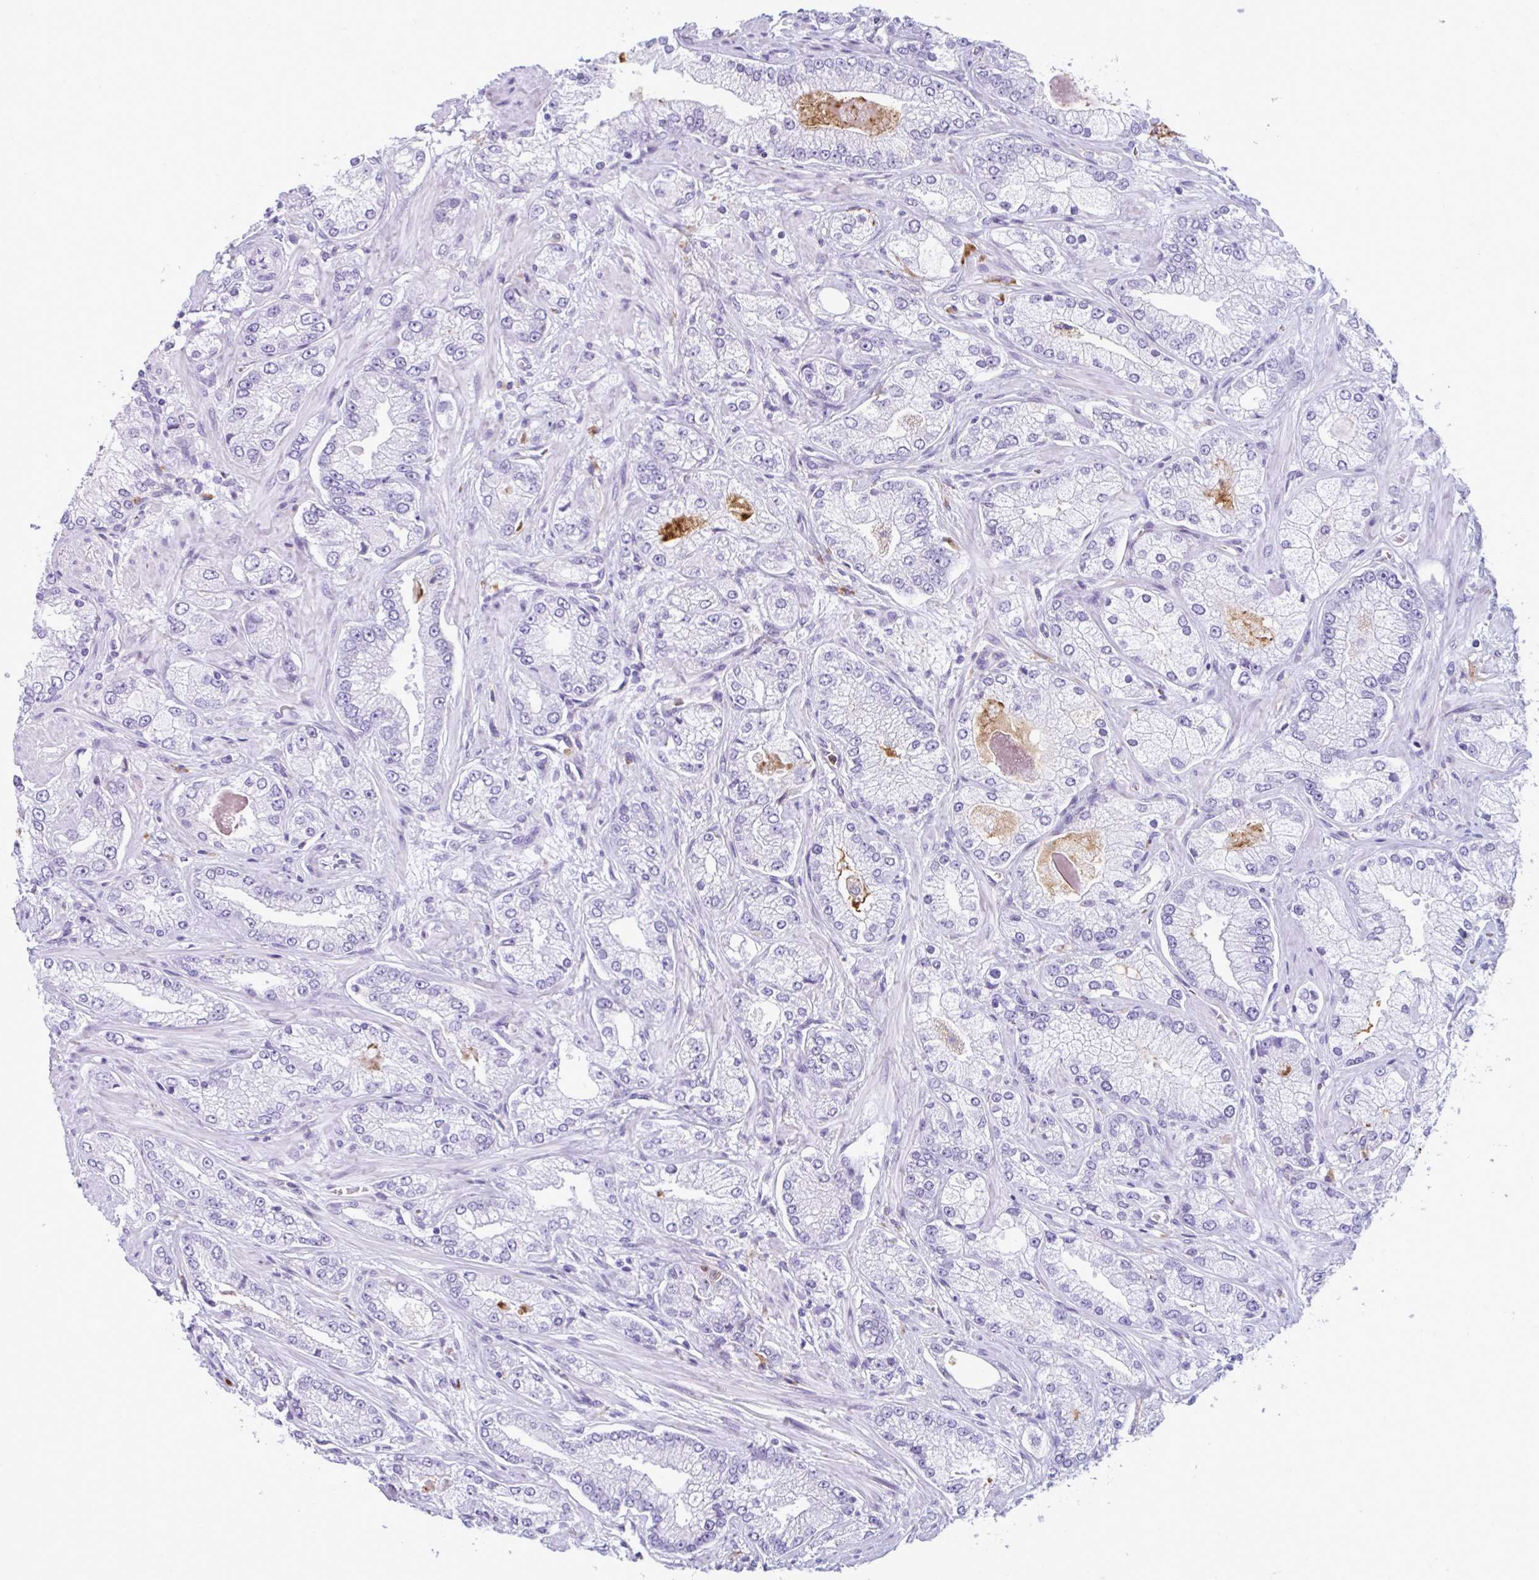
{"staining": {"intensity": "negative", "quantity": "none", "location": "none"}, "tissue": "prostate cancer", "cell_type": "Tumor cells", "image_type": "cancer", "snomed": [{"axis": "morphology", "description": "Normal tissue, NOS"}, {"axis": "morphology", "description": "Adenocarcinoma, High grade"}, {"axis": "topography", "description": "Prostate"}, {"axis": "topography", "description": "Peripheral nerve tissue"}], "caption": "Tumor cells are negative for brown protein staining in prostate adenocarcinoma (high-grade).", "gene": "CEP120", "patient": {"sex": "male", "age": 68}}